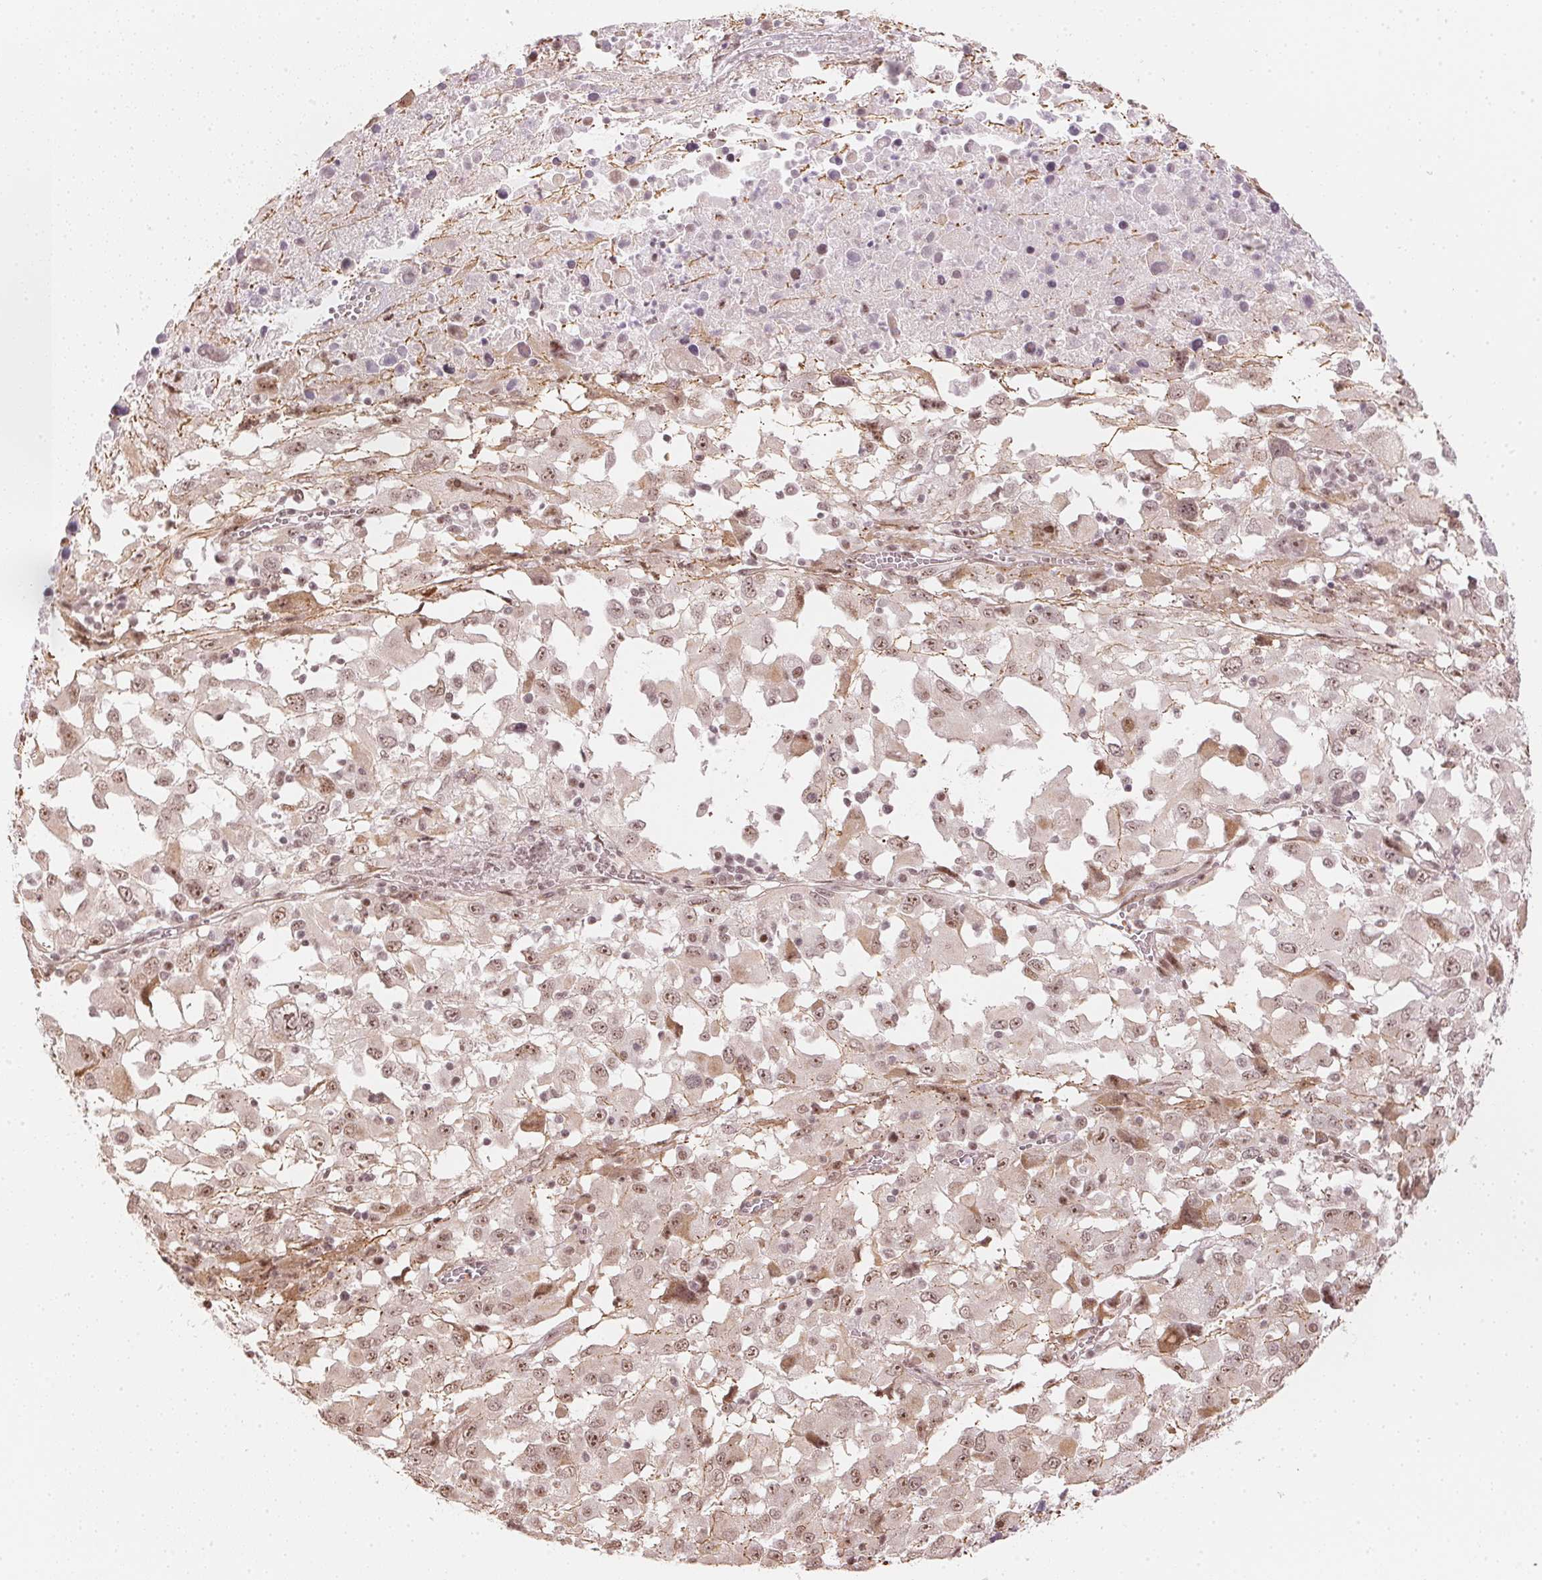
{"staining": {"intensity": "moderate", "quantity": ">75%", "location": "cytoplasmic/membranous,nuclear"}, "tissue": "melanoma", "cell_type": "Tumor cells", "image_type": "cancer", "snomed": [{"axis": "morphology", "description": "Malignant melanoma, Metastatic site"}, {"axis": "topography", "description": "Soft tissue"}], "caption": "A histopathology image of melanoma stained for a protein shows moderate cytoplasmic/membranous and nuclear brown staining in tumor cells.", "gene": "KAT6A", "patient": {"sex": "male", "age": 50}}